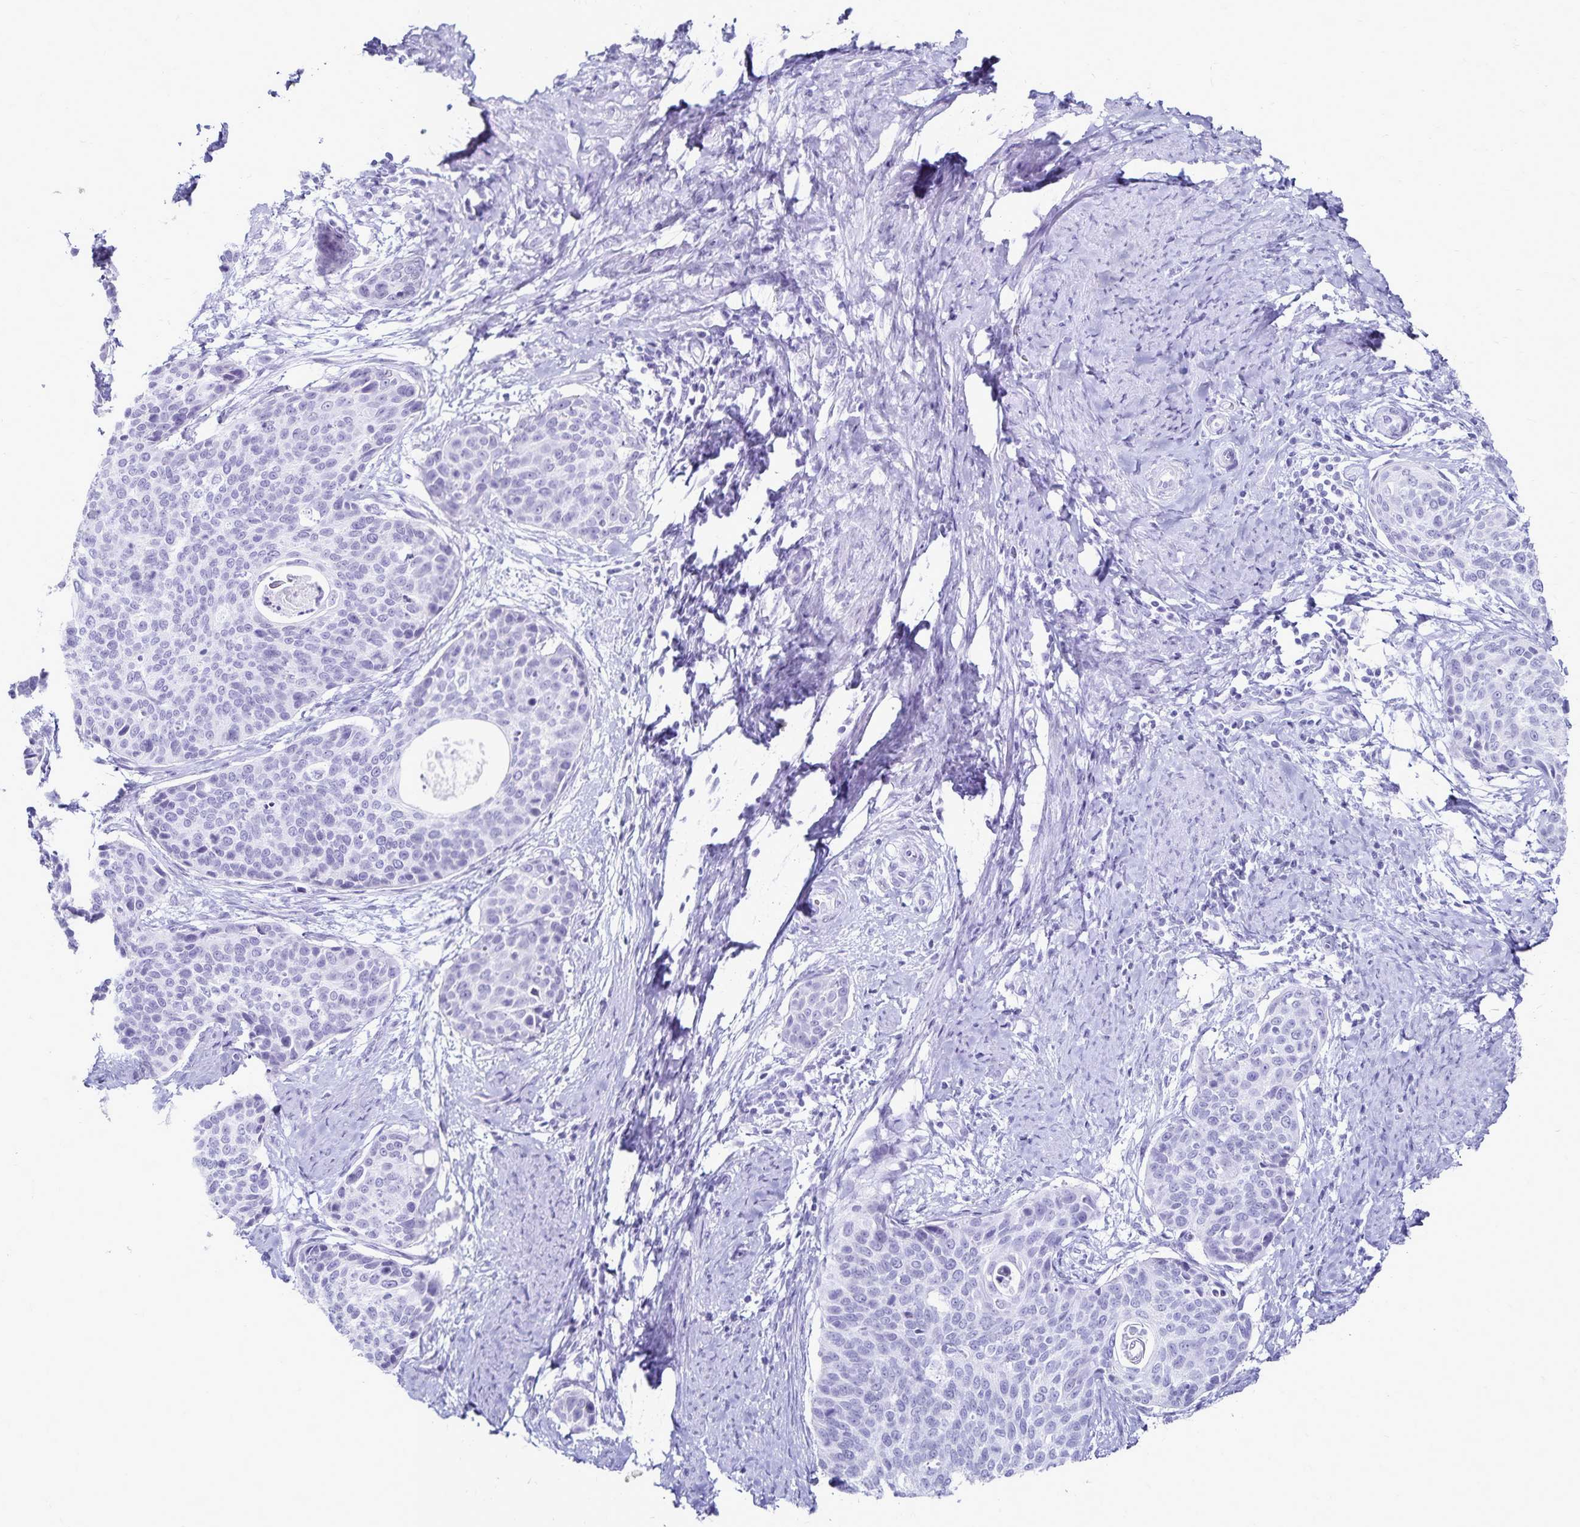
{"staining": {"intensity": "negative", "quantity": "none", "location": "none"}, "tissue": "cervical cancer", "cell_type": "Tumor cells", "image_type": "cancer", "snomed": [{"axis": "morphology", "description": "Squamous cell carcinoma, NOS"}, {"axis": "topography", "description": "Cervix"}], "caption": "Histopathology image shows no protein positivity in tumor cells of cervical cancer tissue.", "gene": "GIP", "patient": {"sex": "female", "age": 69}}